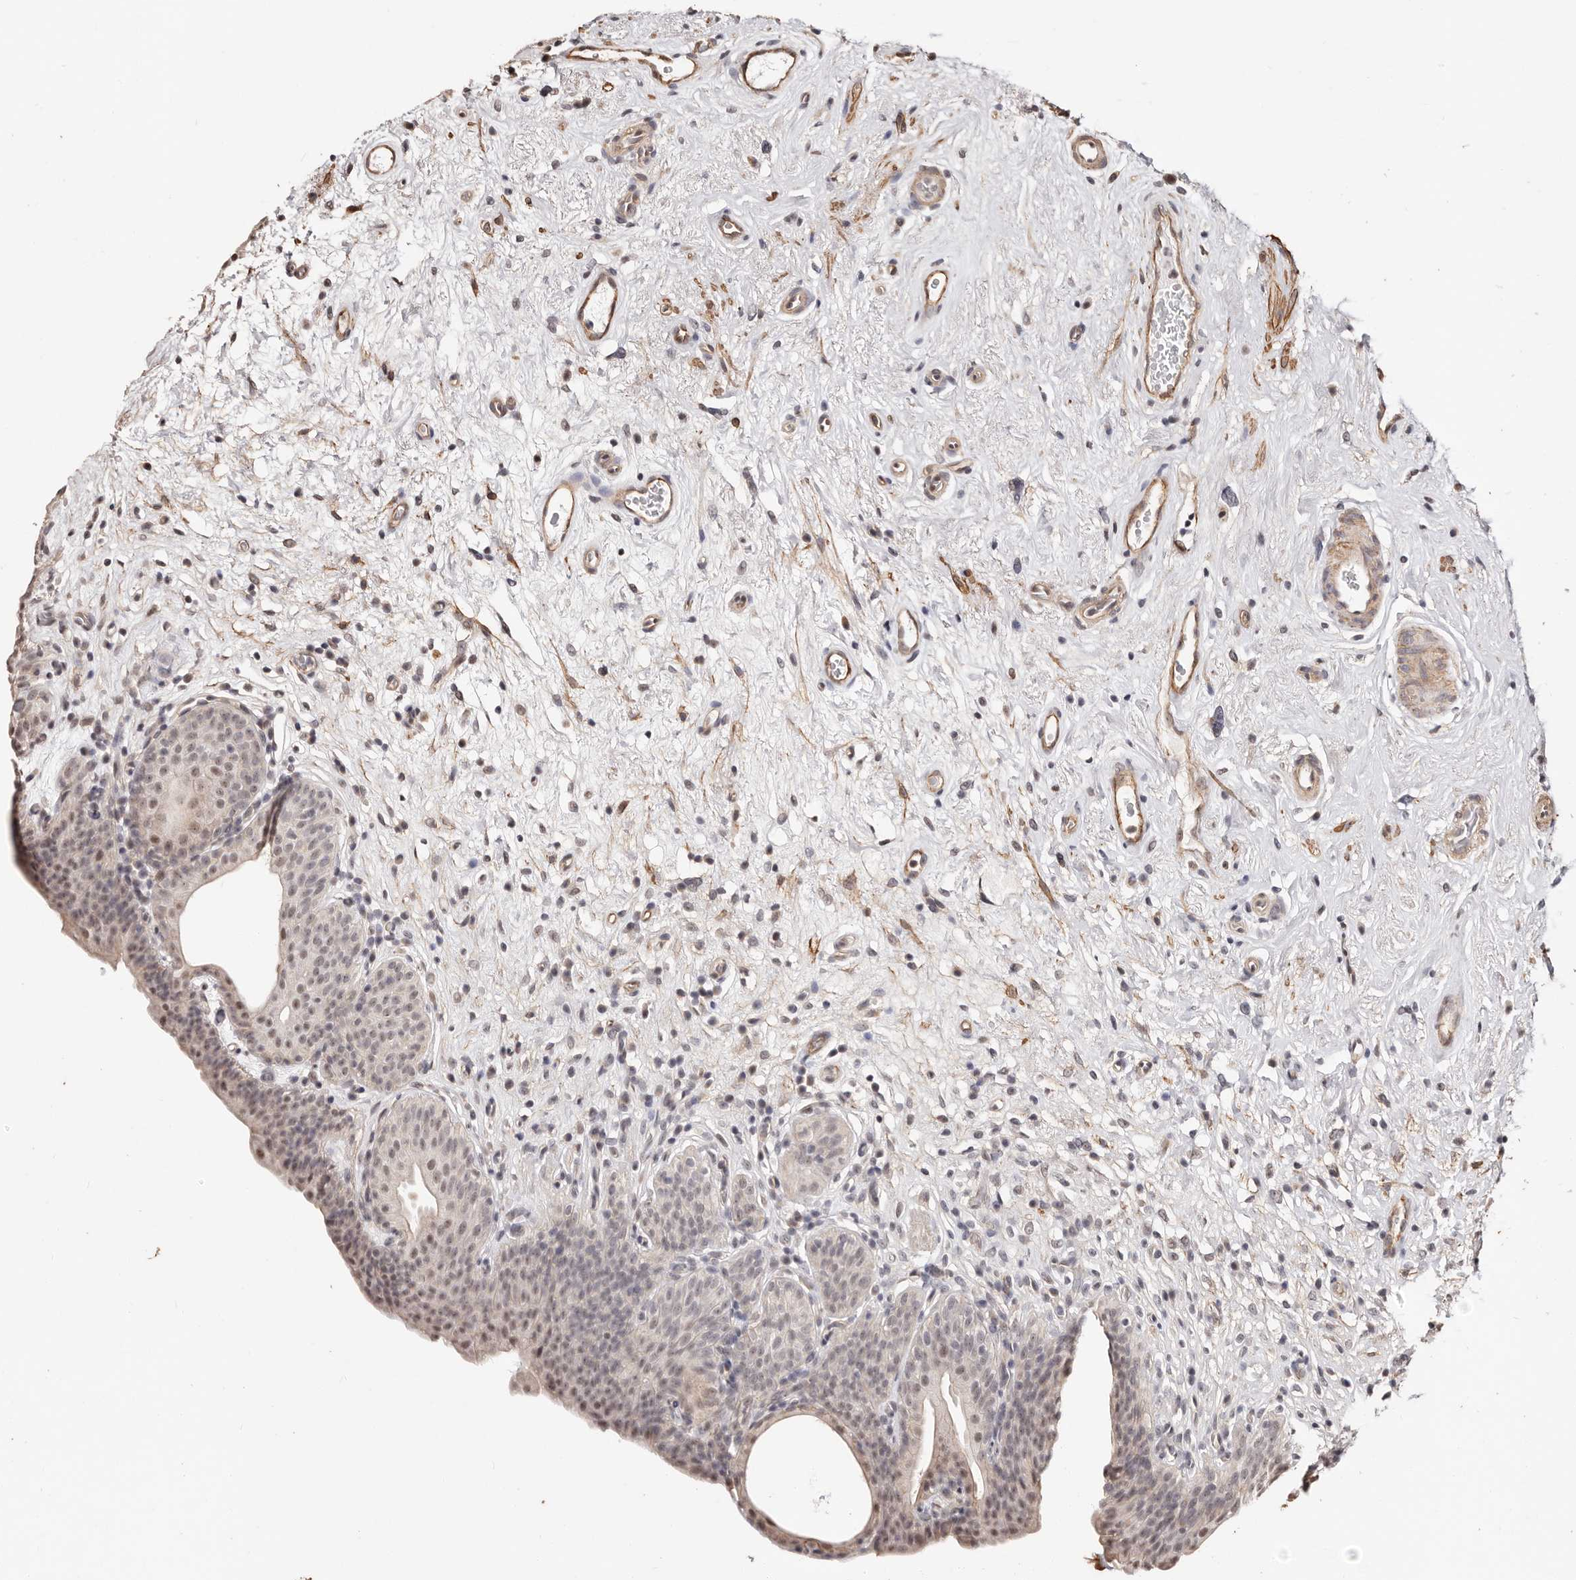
{"staining": {"intensity": "weak", "quantity": "<25%", "location": "nuclear"}, "tissue": "urinary bladder", "cell_type": "Urothelial cells", "image_type": "normal", "snomed": [{"axis": "morphology", "description": "Normal tissue, NOS"}, {"axis": "topography", "description": "Urinary bladder"}], "caption": "Urothelial cells show no significant protein expression in benign urinary bladder.", "gene": "TRIP13", "patient": {"sex": "male", "age": 83}}